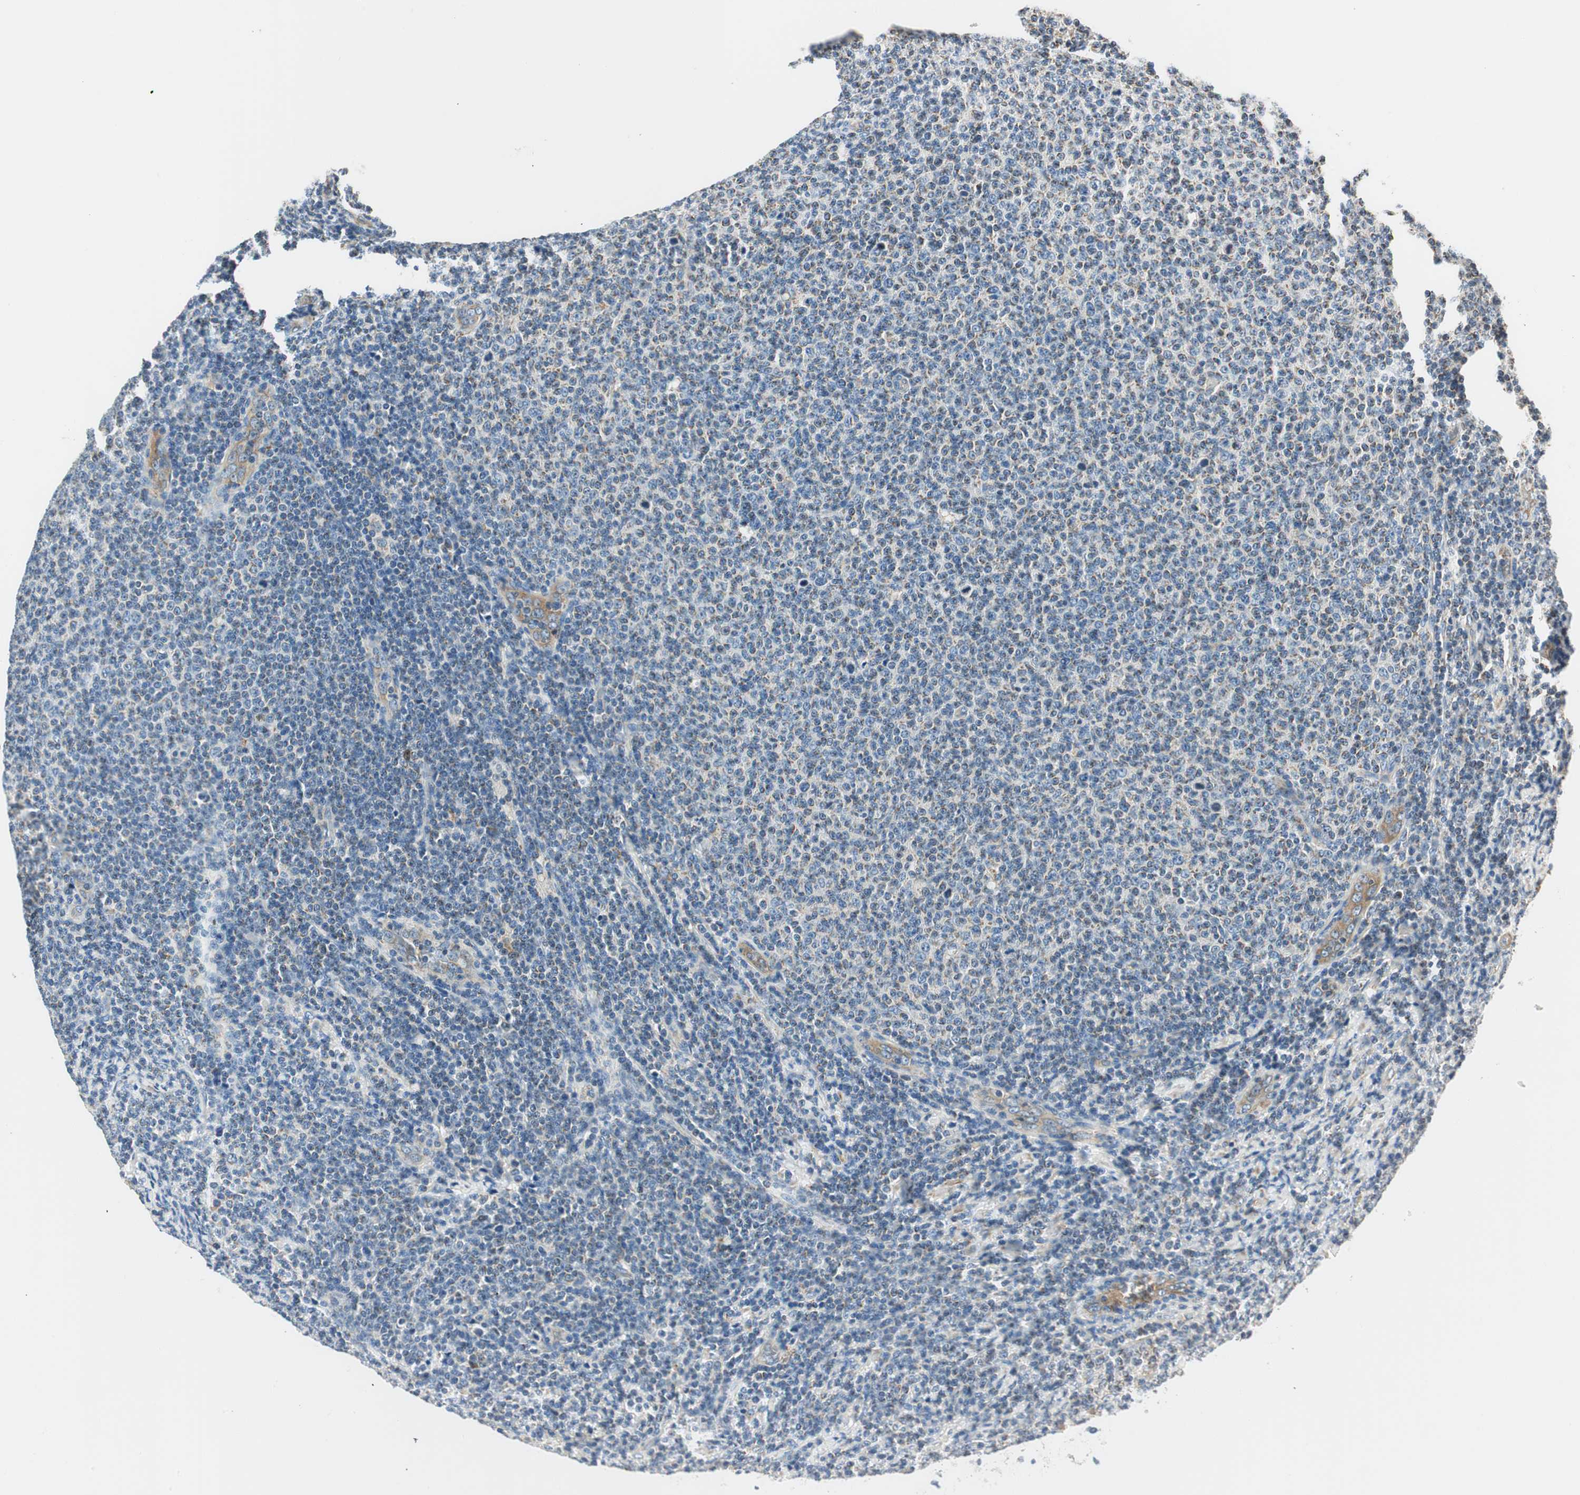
{"staining": {"intensity": "weak", "quantity": "<25%", "location": "cytoplasmic/membranous"}, "tissue": "lymphoma", "cell_type": "Tumor cells", "image_type": "cancer", "snomed": [{"axis": "morphology", "description": "Malignant lymphoma, non-Hodgkin's type, Low grade"}, {"axis": "topography", "description": "Lymph node"}], "caption": "High magnification brightfield microscopy of low-grade malignant lymphoma, non-Hodgkin's type stained with DAB (3,3'-diaminobenzidine) (brown) and counterstained with hematoxylin (blue): tumor cells show no significant staining.", "gene": "RORB", "patient": {"sex": "male", "age": 66}}